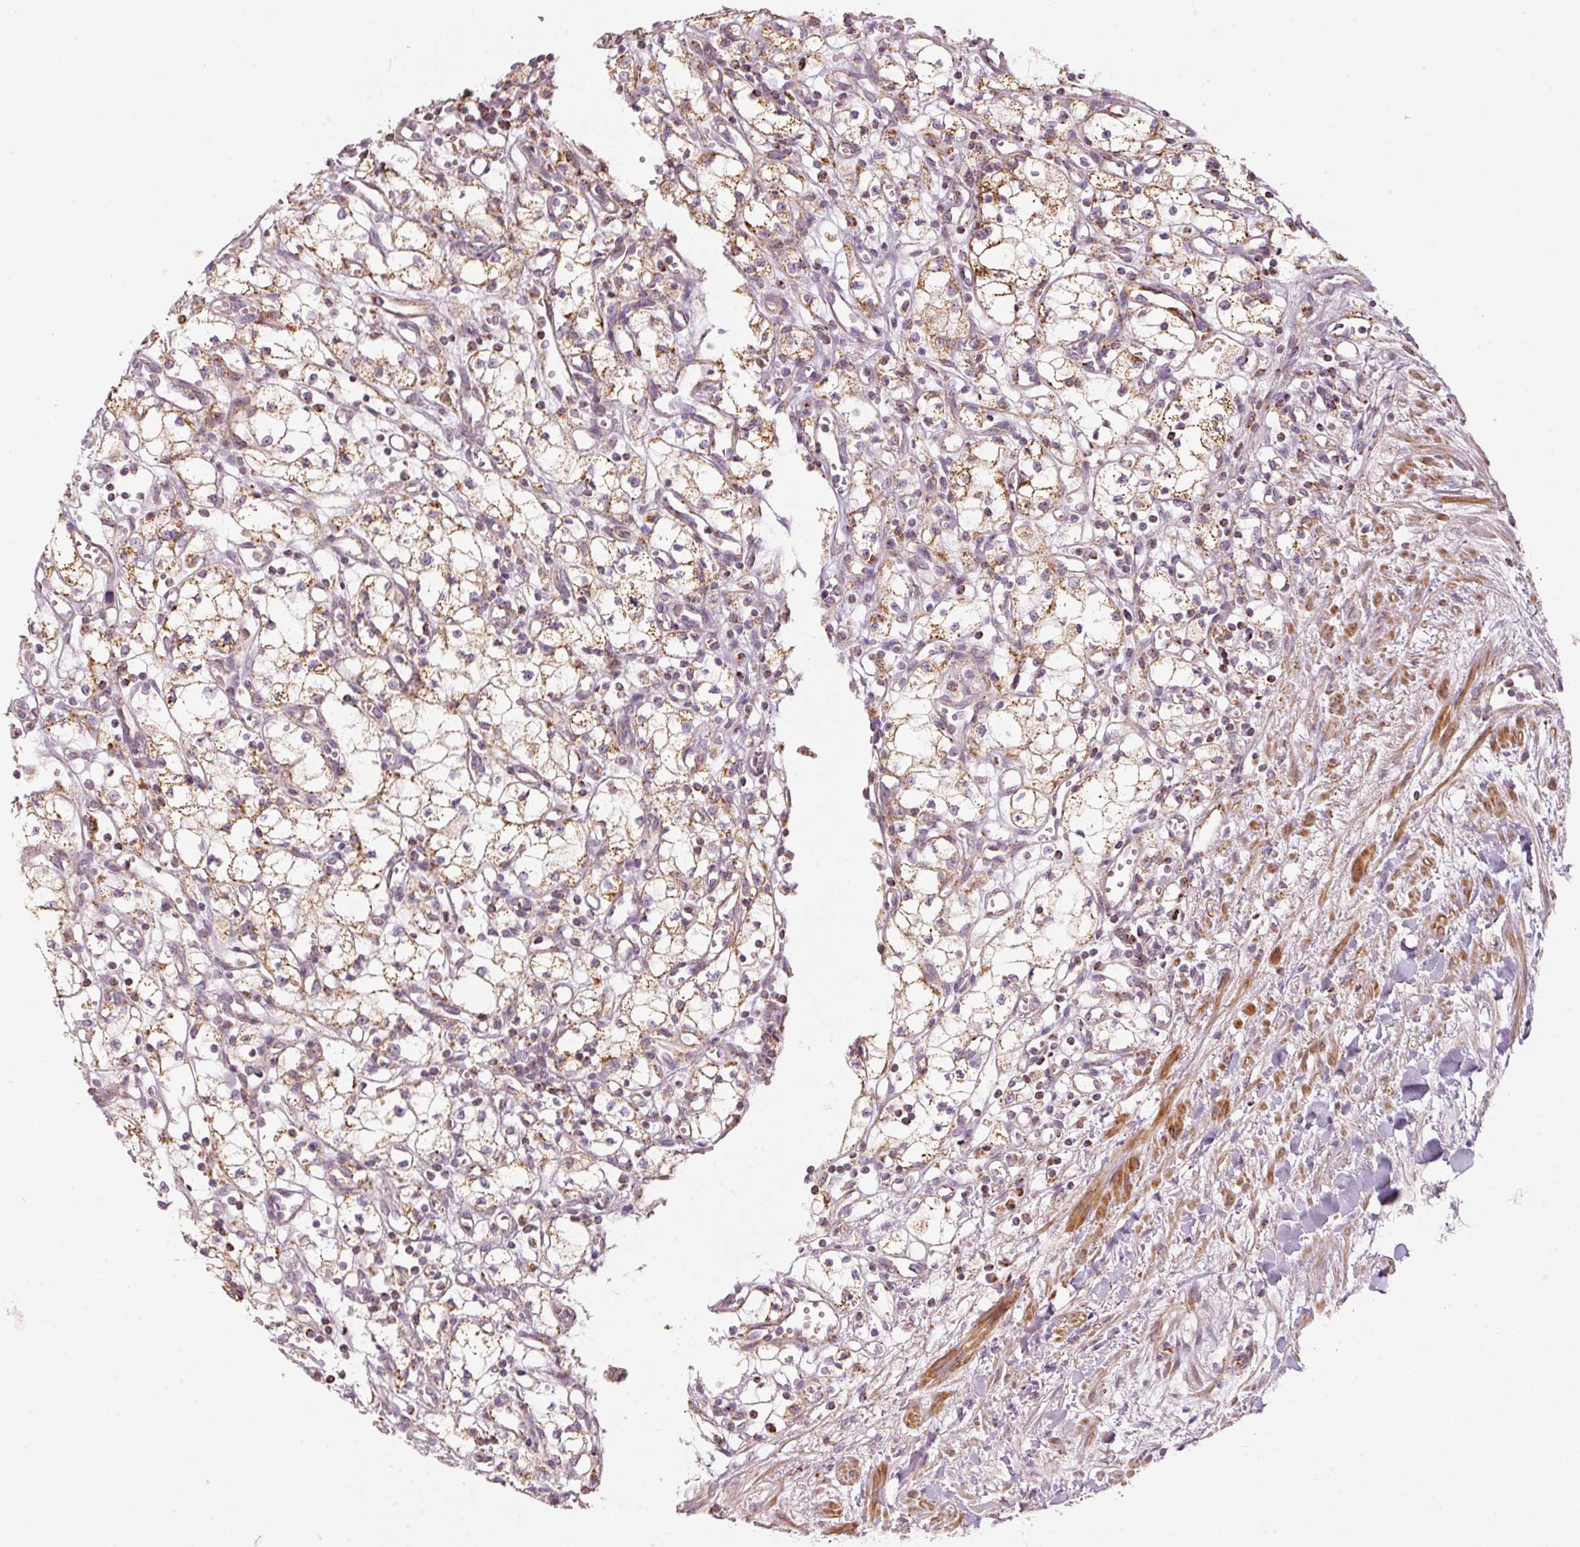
{"staining": {"intensity": "moderate", "quantity": "25%-75%", "location": "cytoplasmic/membranous"}, "tissue": "renal cancer", "cell_type": "Tumor cells", "image_type": "cancer", "snomed": [{"axis": "morphology", "description": "Adenocarcinoma, NOS"}, {"axis": "topography", "description": "Kidney"}], "caption": "The histopathology image demonstrates staining of renal adenocarcinoma, revealing moderate cytoplasmic/membranous protein positivity (brown color) within tumor cells.", "gene": "C17orf98", "patient": {"sex": "male", "age": 59}}